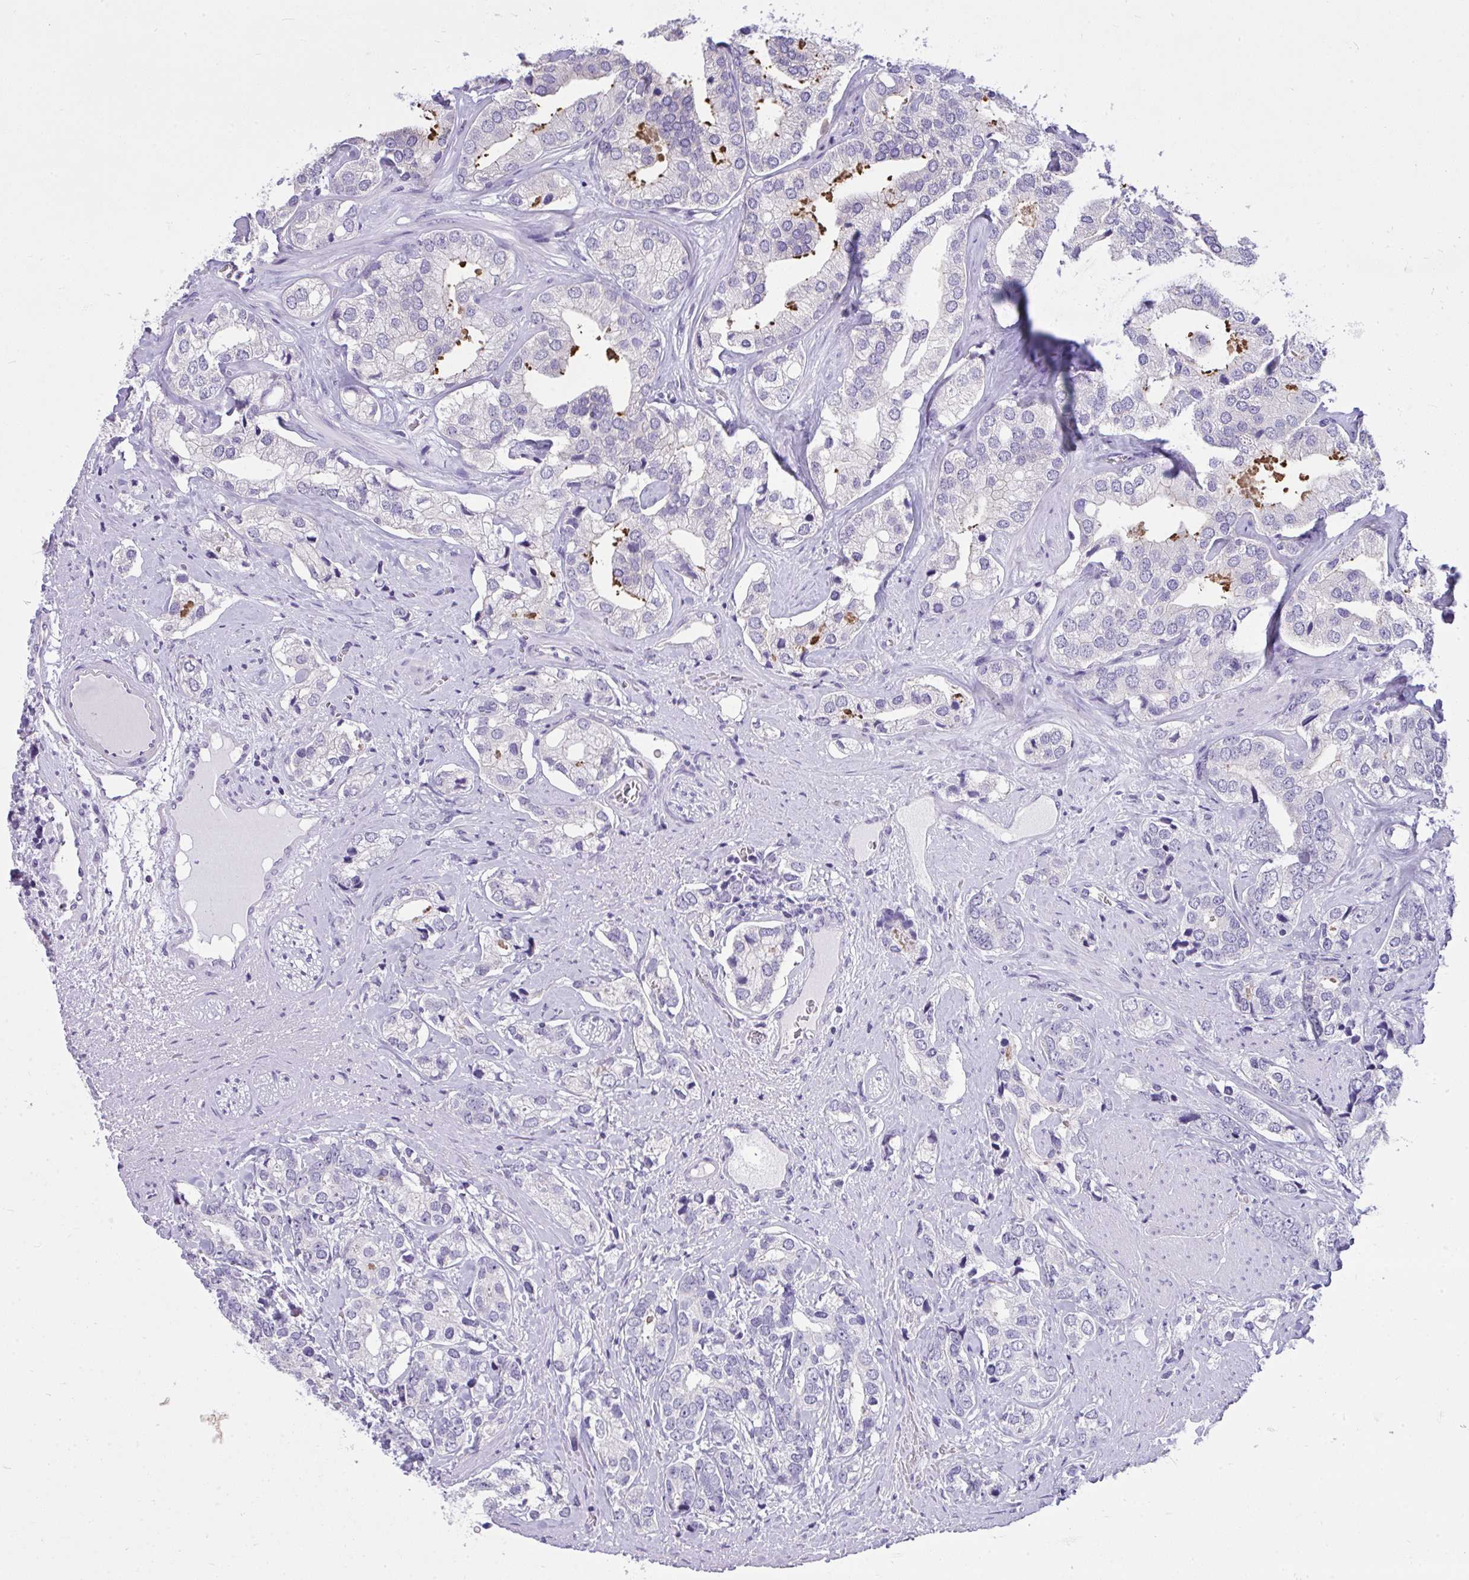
{"staining": {"intensity": "negative", "quantity": "none", "location": "none"}, "tissue": "prostate cancer", "cell_type": "Tumor cells", "image_type": "cancer", "snomed": [{"axis": "morphology", "description": "Adenocarcinoma, High grade"}, {"axis": "topography", "description": "Prostate"}], "caption": "An image of prostate cancer (high-grade adenocarcinoma) stained for a protein displays no brown staining in tumor cells. (DAB (3,3'-diaminobenzidine) immunohistochemistry (IHC), high magnification).", "gene": "PRM2", "patient": {"sex": "male", "age": 58}}